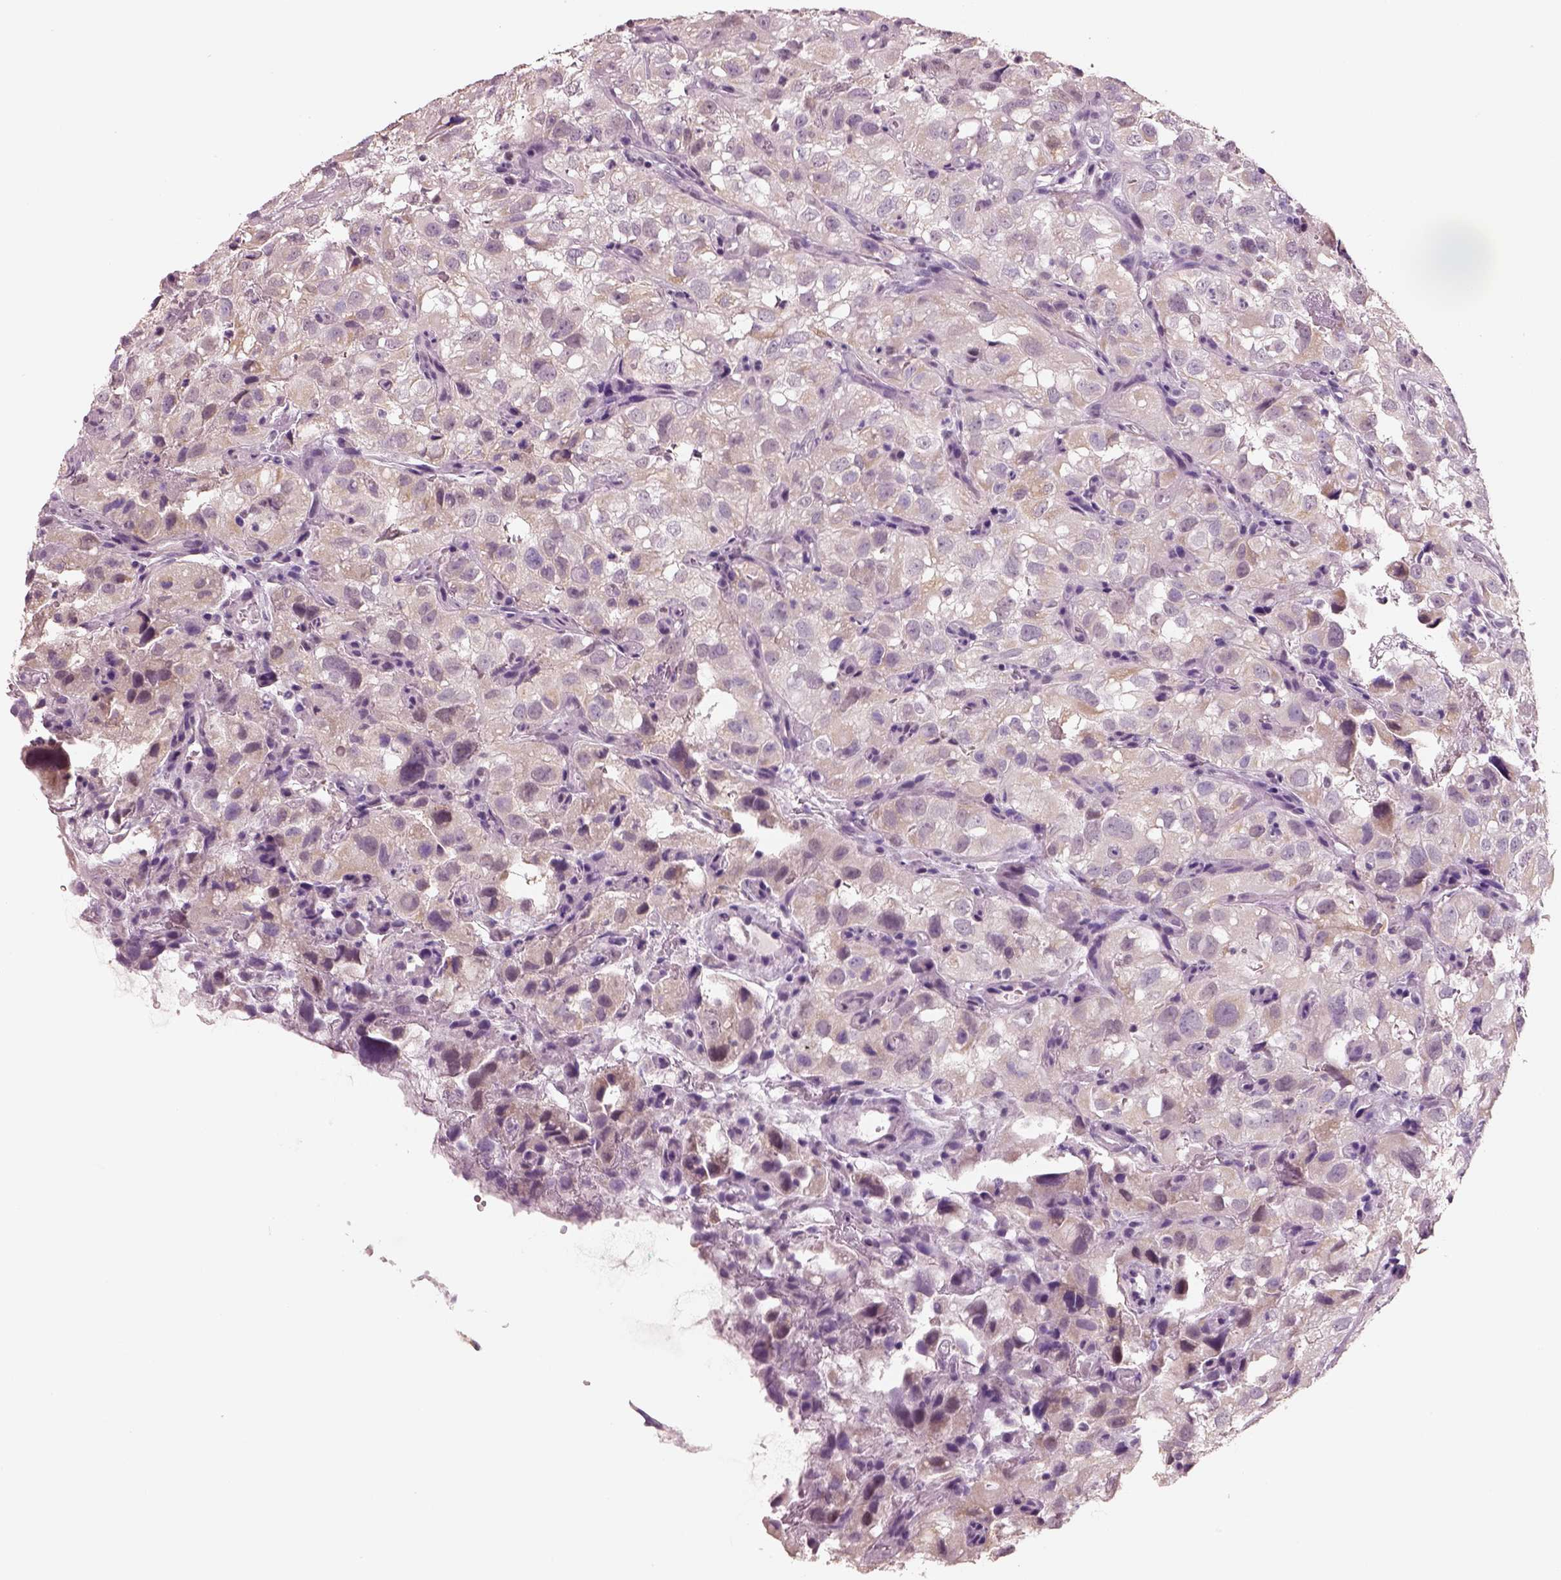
{"staining": {"intensity": "moderate", "quantity": "<25%", "location": "cytoplasmic/membranous"}, "tissue": "renal cancer", "cell_type": "Tumor cells", "image_type": "cancer", "snomed": [{"axis": "morphology", "description": "Adenocarcinoma, NOS"}, {"axis": "topography", "description": "Kidney"}], "caption": "Immunohistochemical staining of human renal cancer exhibits low levels of moderate cytoplasmic/membranous staining in approximately <25% of tumor cells.", "gene": "ELSPBP1", "patient": {"sex": "male", "age": 64}}